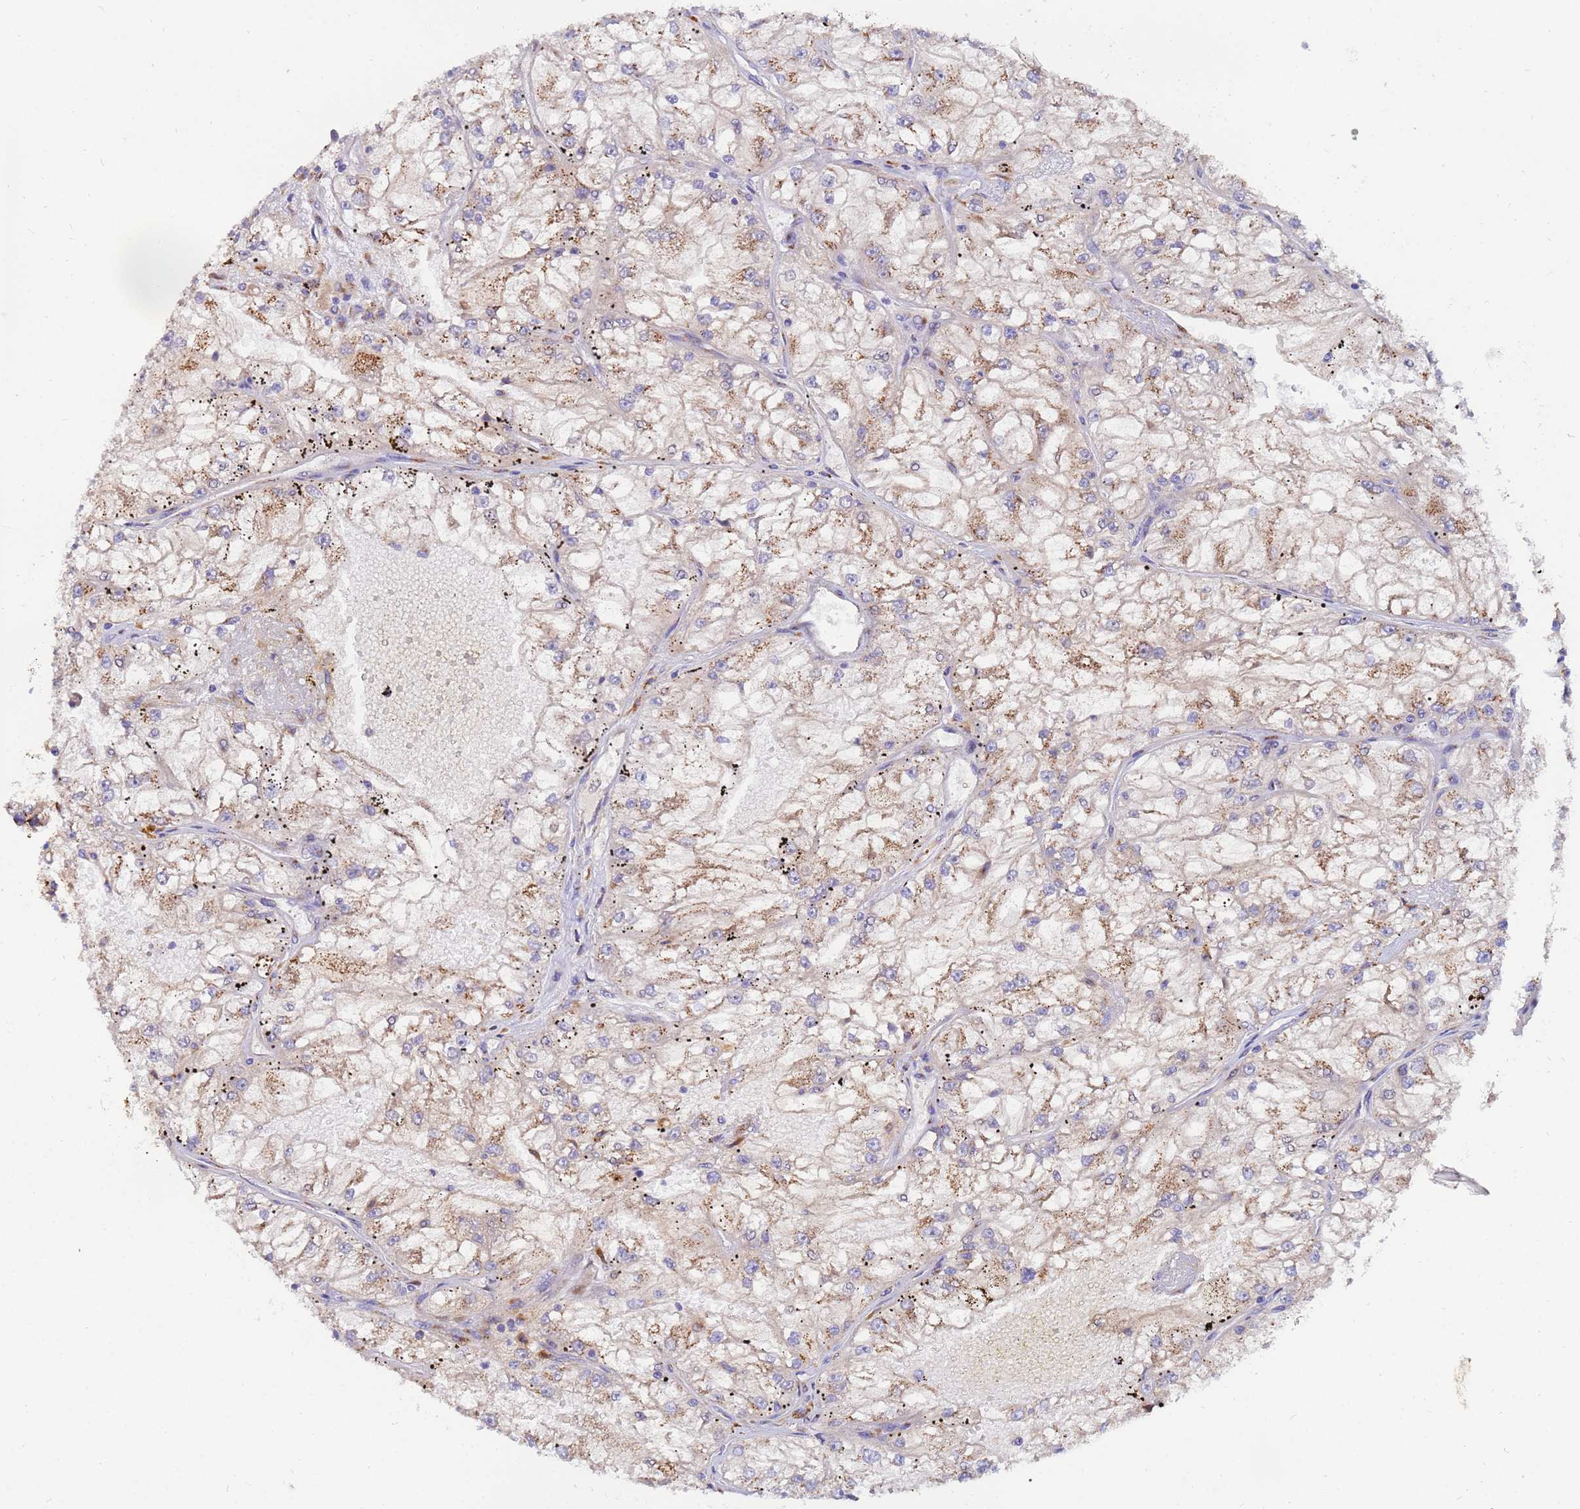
{"staining": {"intensity": "moderate", "quantity": "25%-75%", "location": "cytoplasmic/membranous"}, "tissue": "renal cancer", "cell_type": "Tumor cells", "image_type": "cancer", "snomed": [{"axis": "morphology", "description": "Adenocarcinoma, NOS"}, {"axis": "topography", "description": "Kidney"}], "caption": "This is a micrograph of immunohistochemistry (IHC) staining of renal cancer (adenocarcinoma), which shows moderate positivity in the cytoplasmic/membranous of tumor cells.", "gene": "HPS3", "patient": {"sex": "female", "age": 72}}